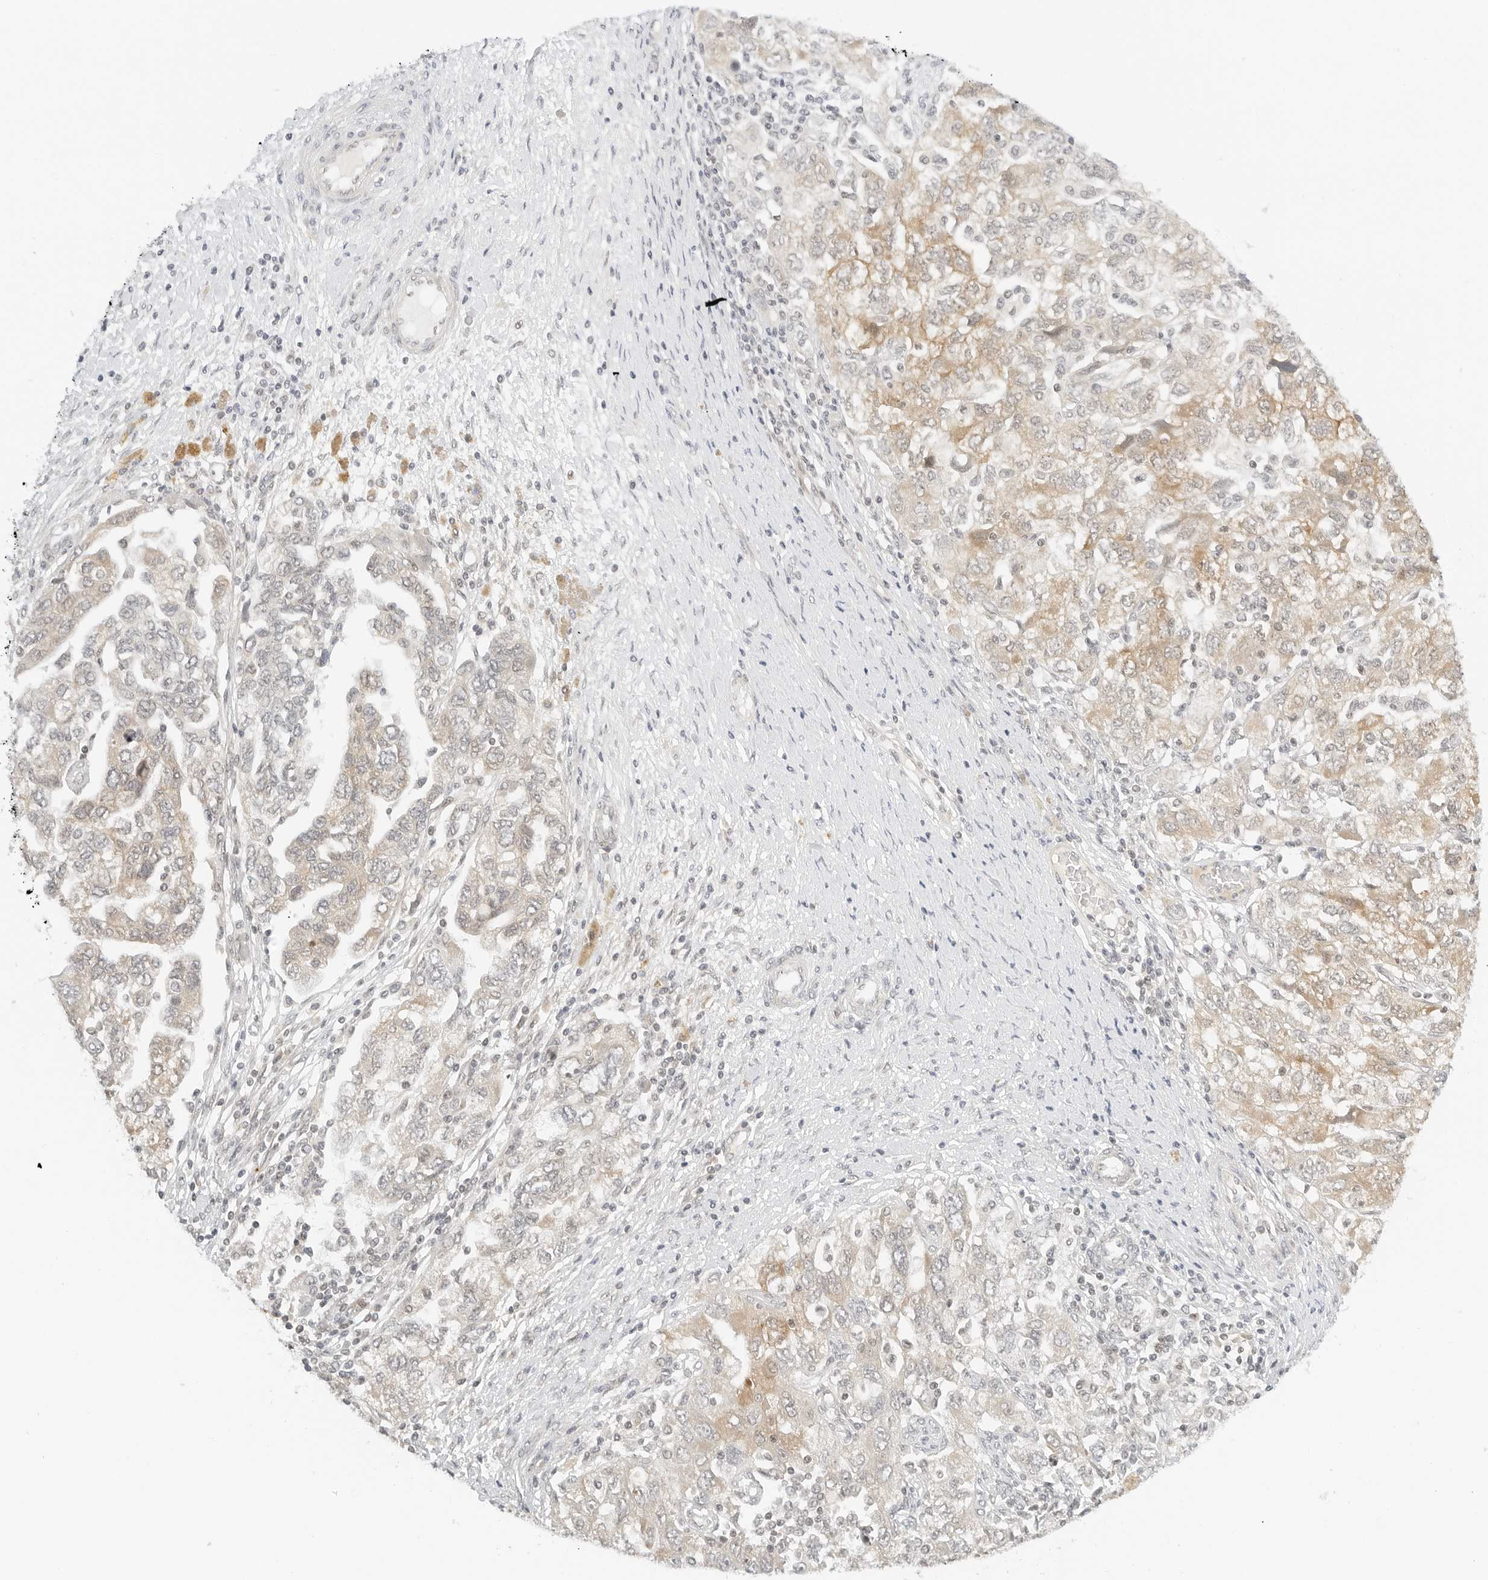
{"staining": {"intensity": "moderate", "quantity": "25%-75%", "location": "cytoplasmic/membranous"}, "tissue": "ovarian cancer", "cell_type": "Tumor cells", "image_type": "cancer", "snomed": [{"axis": "morphology", "description": "Carcinoma, NOS"}, {"axis": "morphology", "description": "Cystadenocarcinoma, serous, NOS"}, {"axis": "topography", "description": "Ovary"}], "caption": "Moderate cytoplasmic/membranous staining is appreciated in approximately 25%-75% of tumor cells in ovarian serous cystadenocarcinoma.", "gene": "NEO1", "patient": {"sex": "female", "age": 69}}